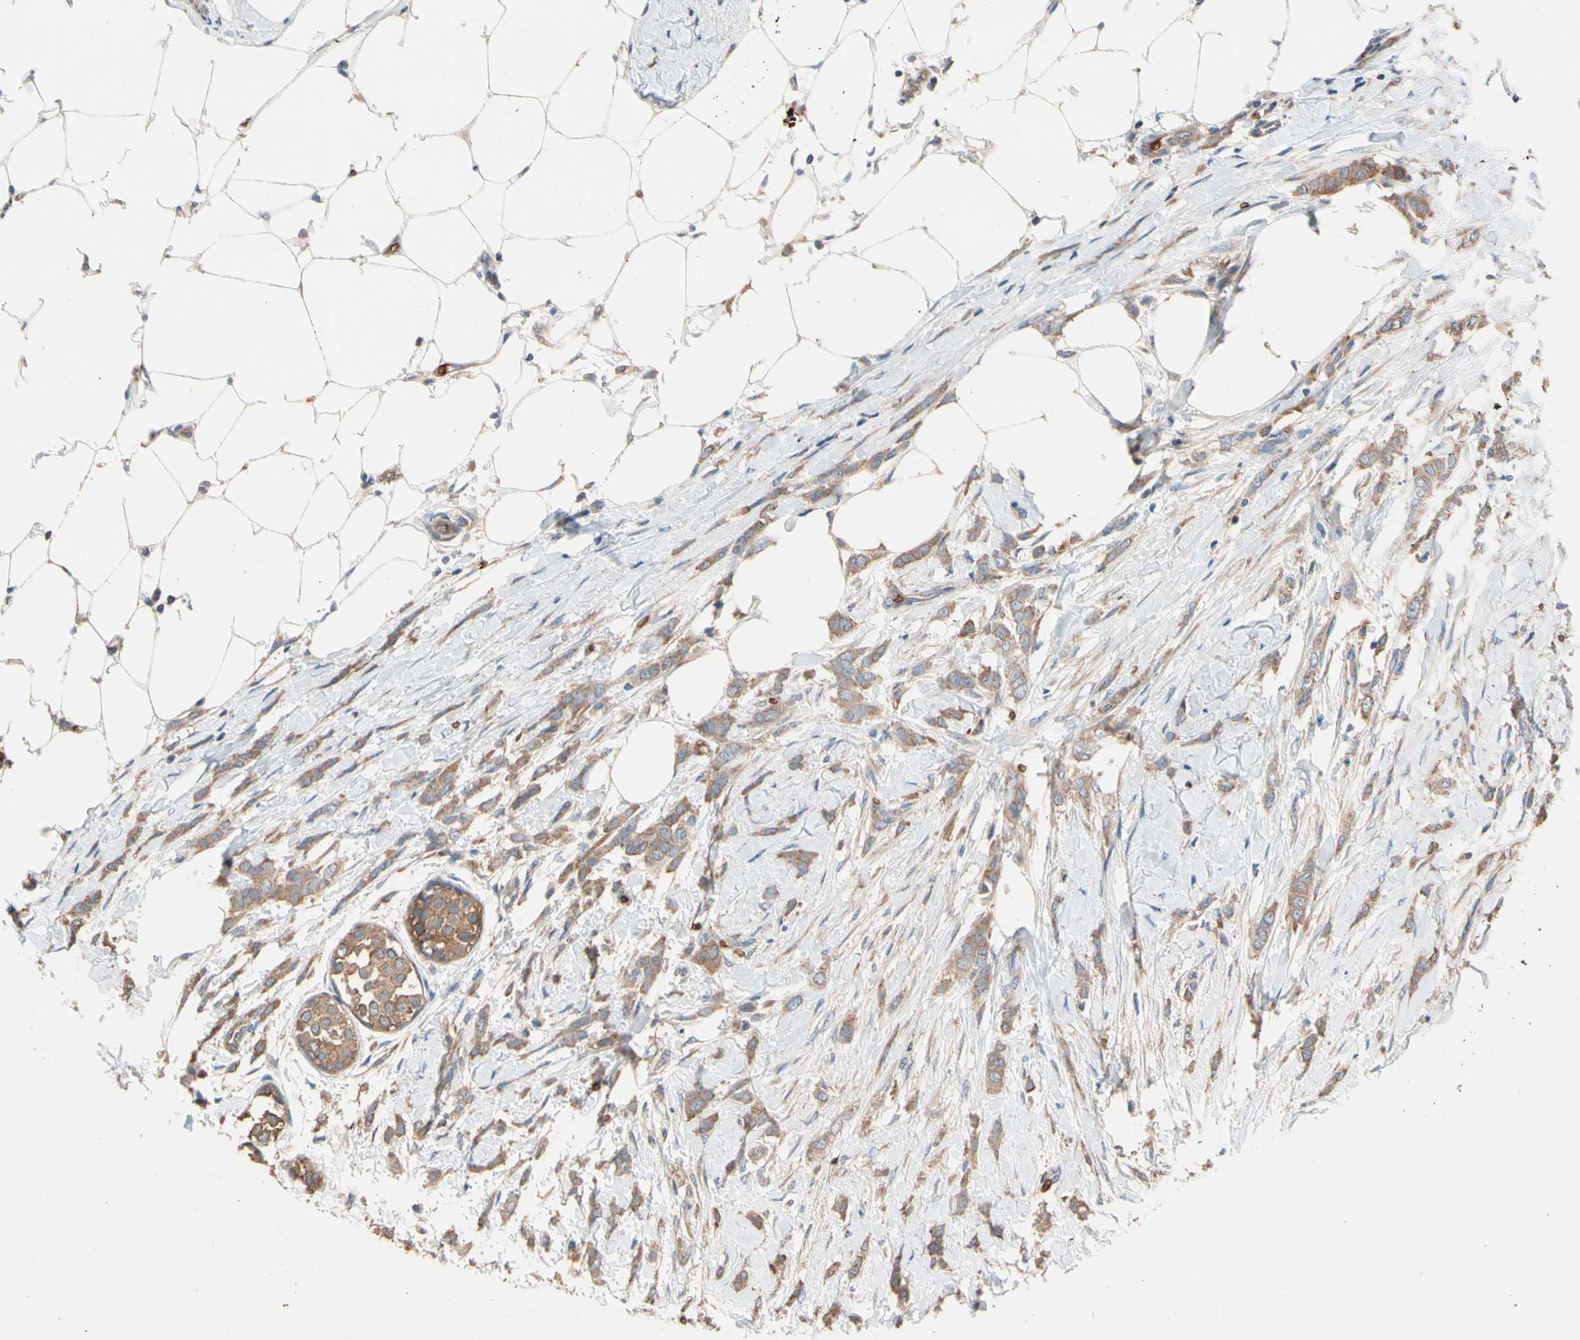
{"staining": {"intensity": "moderate", "quantity": ">75%", "location": "cytoplasmic/membranous"}, "tissue": "breast cancer", "cell_type": "Tumor cells", "image_type": "cancer", "snomed": [{"axis": "morphology", "description": "Lobular carcinoma, in situ"}, {"axis": "morphology", "description": "Lobular carcinoma"}, {"axis": "topography", "description": "Breast"}], "caption": "Moderate cytoplasmic/membranous positivity for a protein is identified in about >75% of tumor cells of lobular carcinoma in situ (breast) using immunohistochemistry (IHC).", "gene": "RIOK2", "patient": {"sex": "female", "age": 41}}